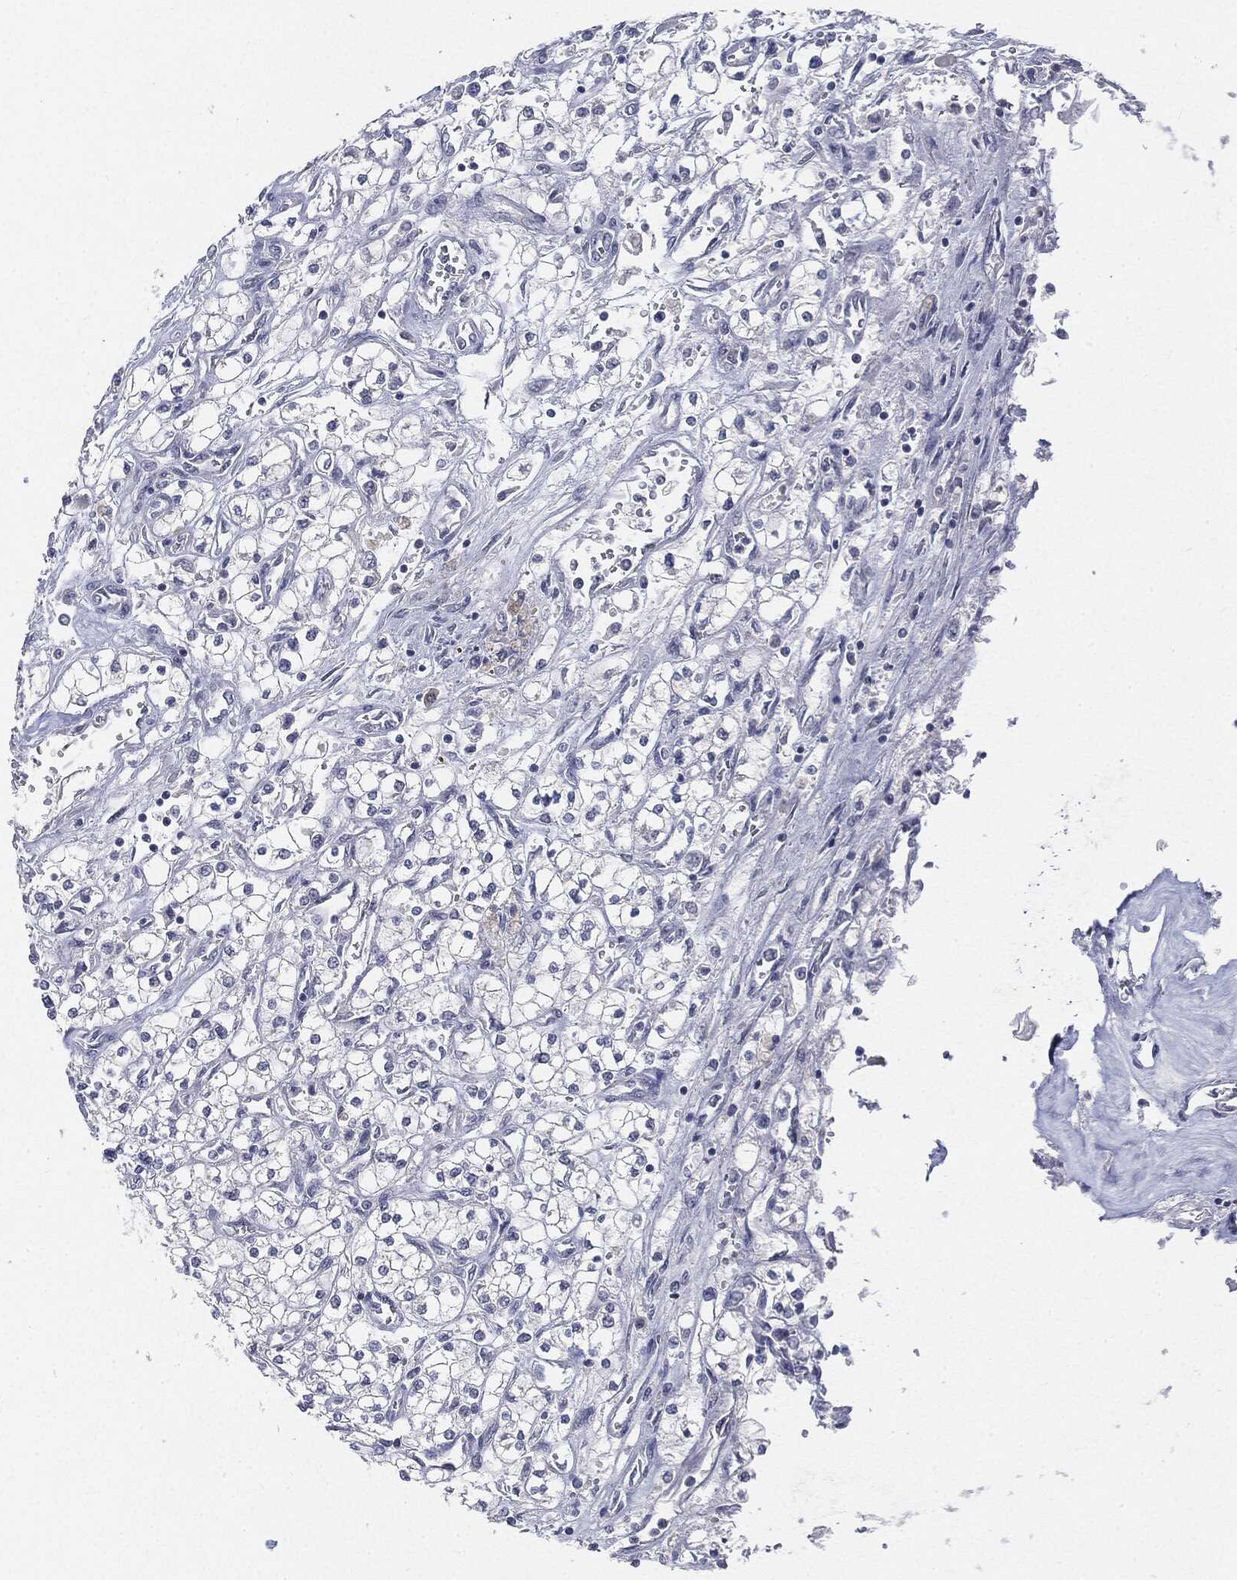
{"staining": {"intensity": "negative", "quantity": "none", "location": "none"}, "tissue": "renal cancer", "cell_type": "Tumor cells", "image_type": "cancer", "snomed": [{"axis": "morphology", "description": "Adenocarcinoma, NOS"}, {"axis": "topography", "description": "Kidney"}], "caption": "The image displays no staining of tumor cells in renal cancer.", "gene": "CGB1", "patient": {"sex": "male", "age": 80}}